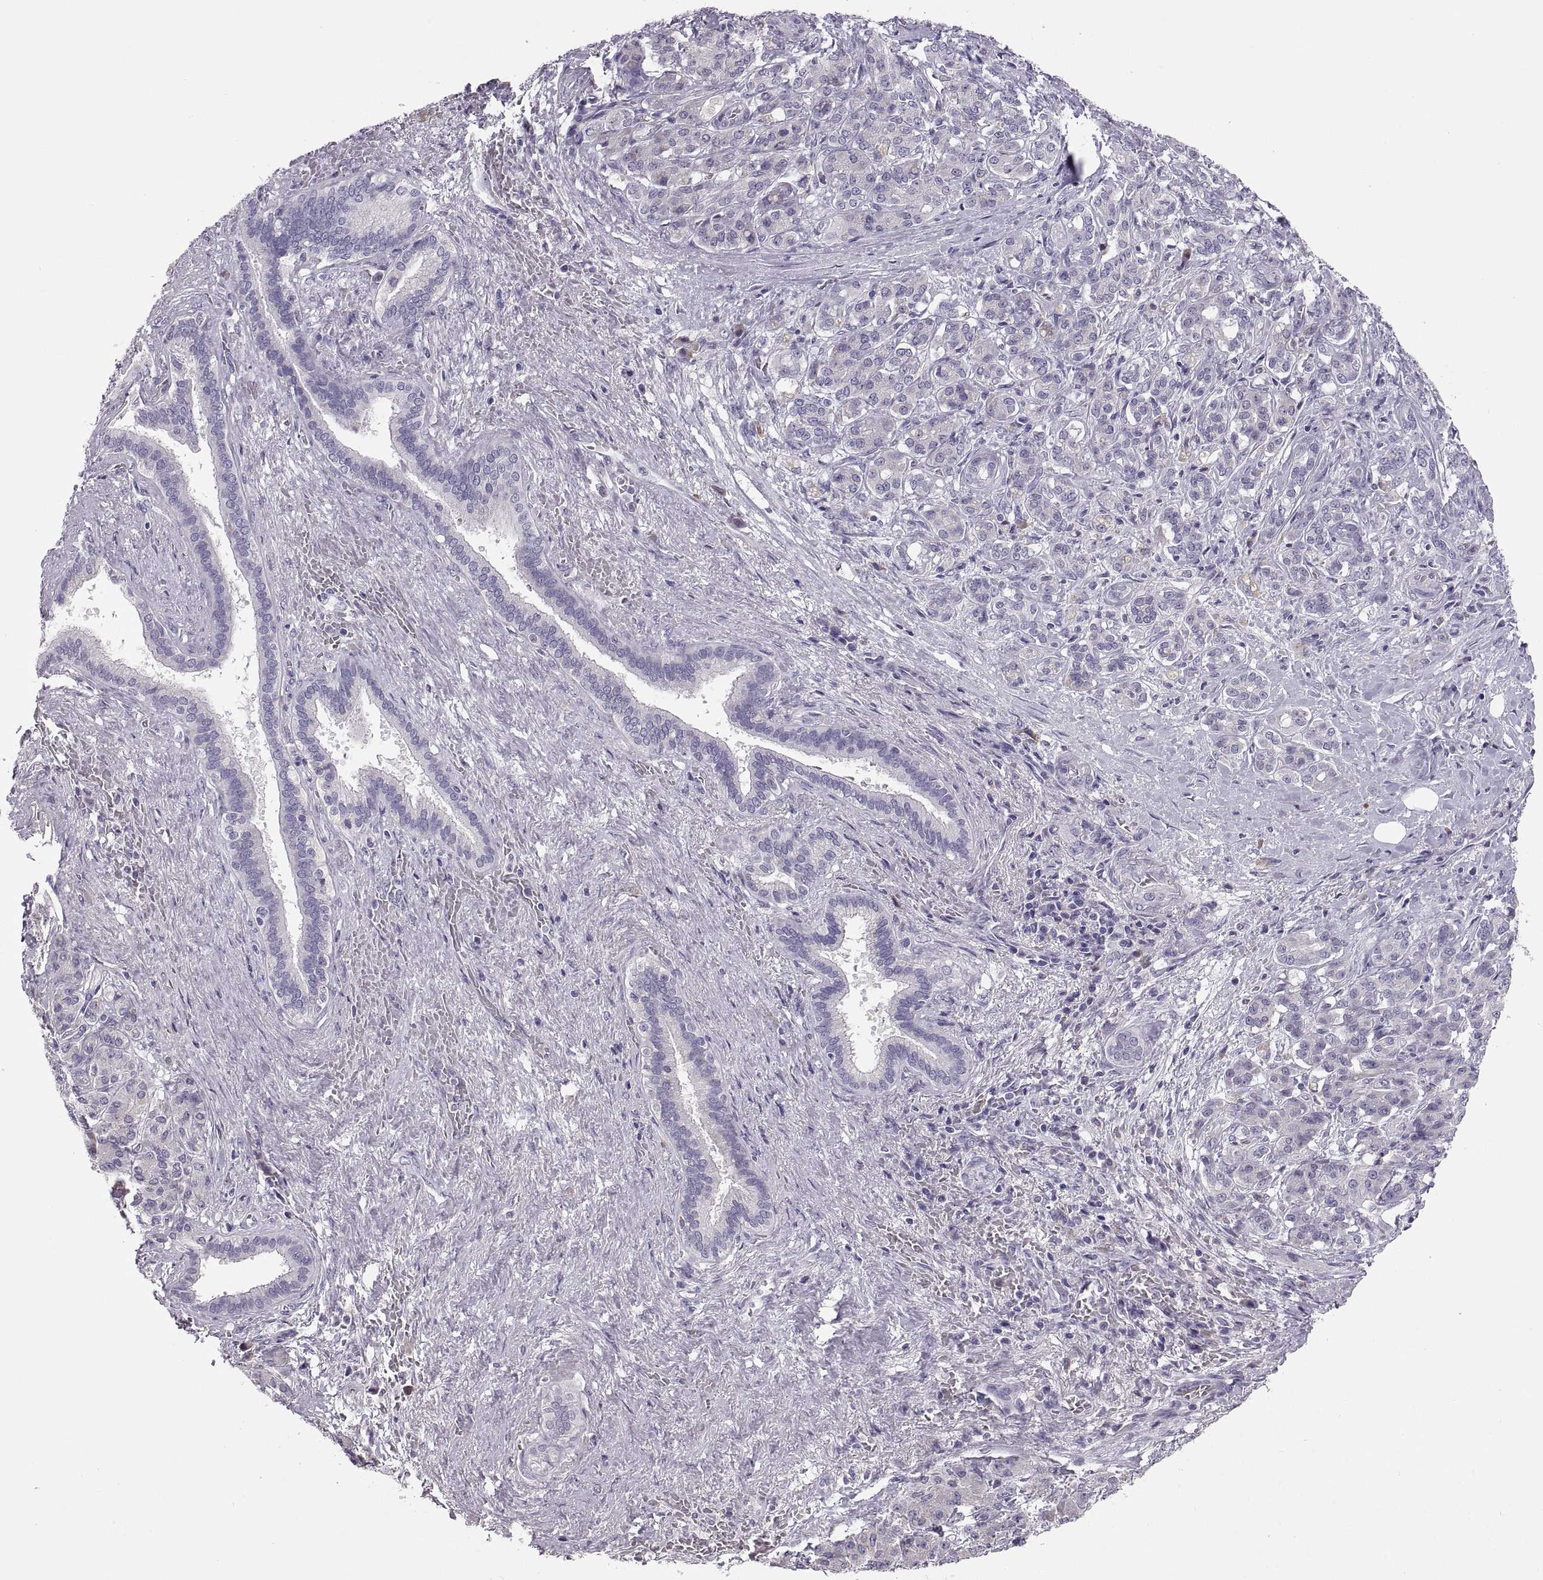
{"staining": {"intensity": "negative", "quantity": "none", "location": "none"}, "tissue": "pancreatic cancer", "cell_type": "Tumor cells", "image_type": "cancer", "snomed": [{"axis": "morphology", "description": "Normal tissue, NOS"}, {"axis": "morphology", "description": "Inflammation, NOS"}, {"axis": "morphology", "description": "Adenocarcinoma, NOS"}, {"axis": "topography", "description": "Pancreas"}], "caption": "Tumor cells are negative for brown protein staining in adenocarcinoma (pancreatic). Brightfield microscopy of immunohistochemistry stained with DAB (3,3'-diaminobenzidine) (brown) and hematoxylin (blue), captured at high magnification.", "gene": "MAGEB18", "patient": {"sex": "male", "age": 57}}